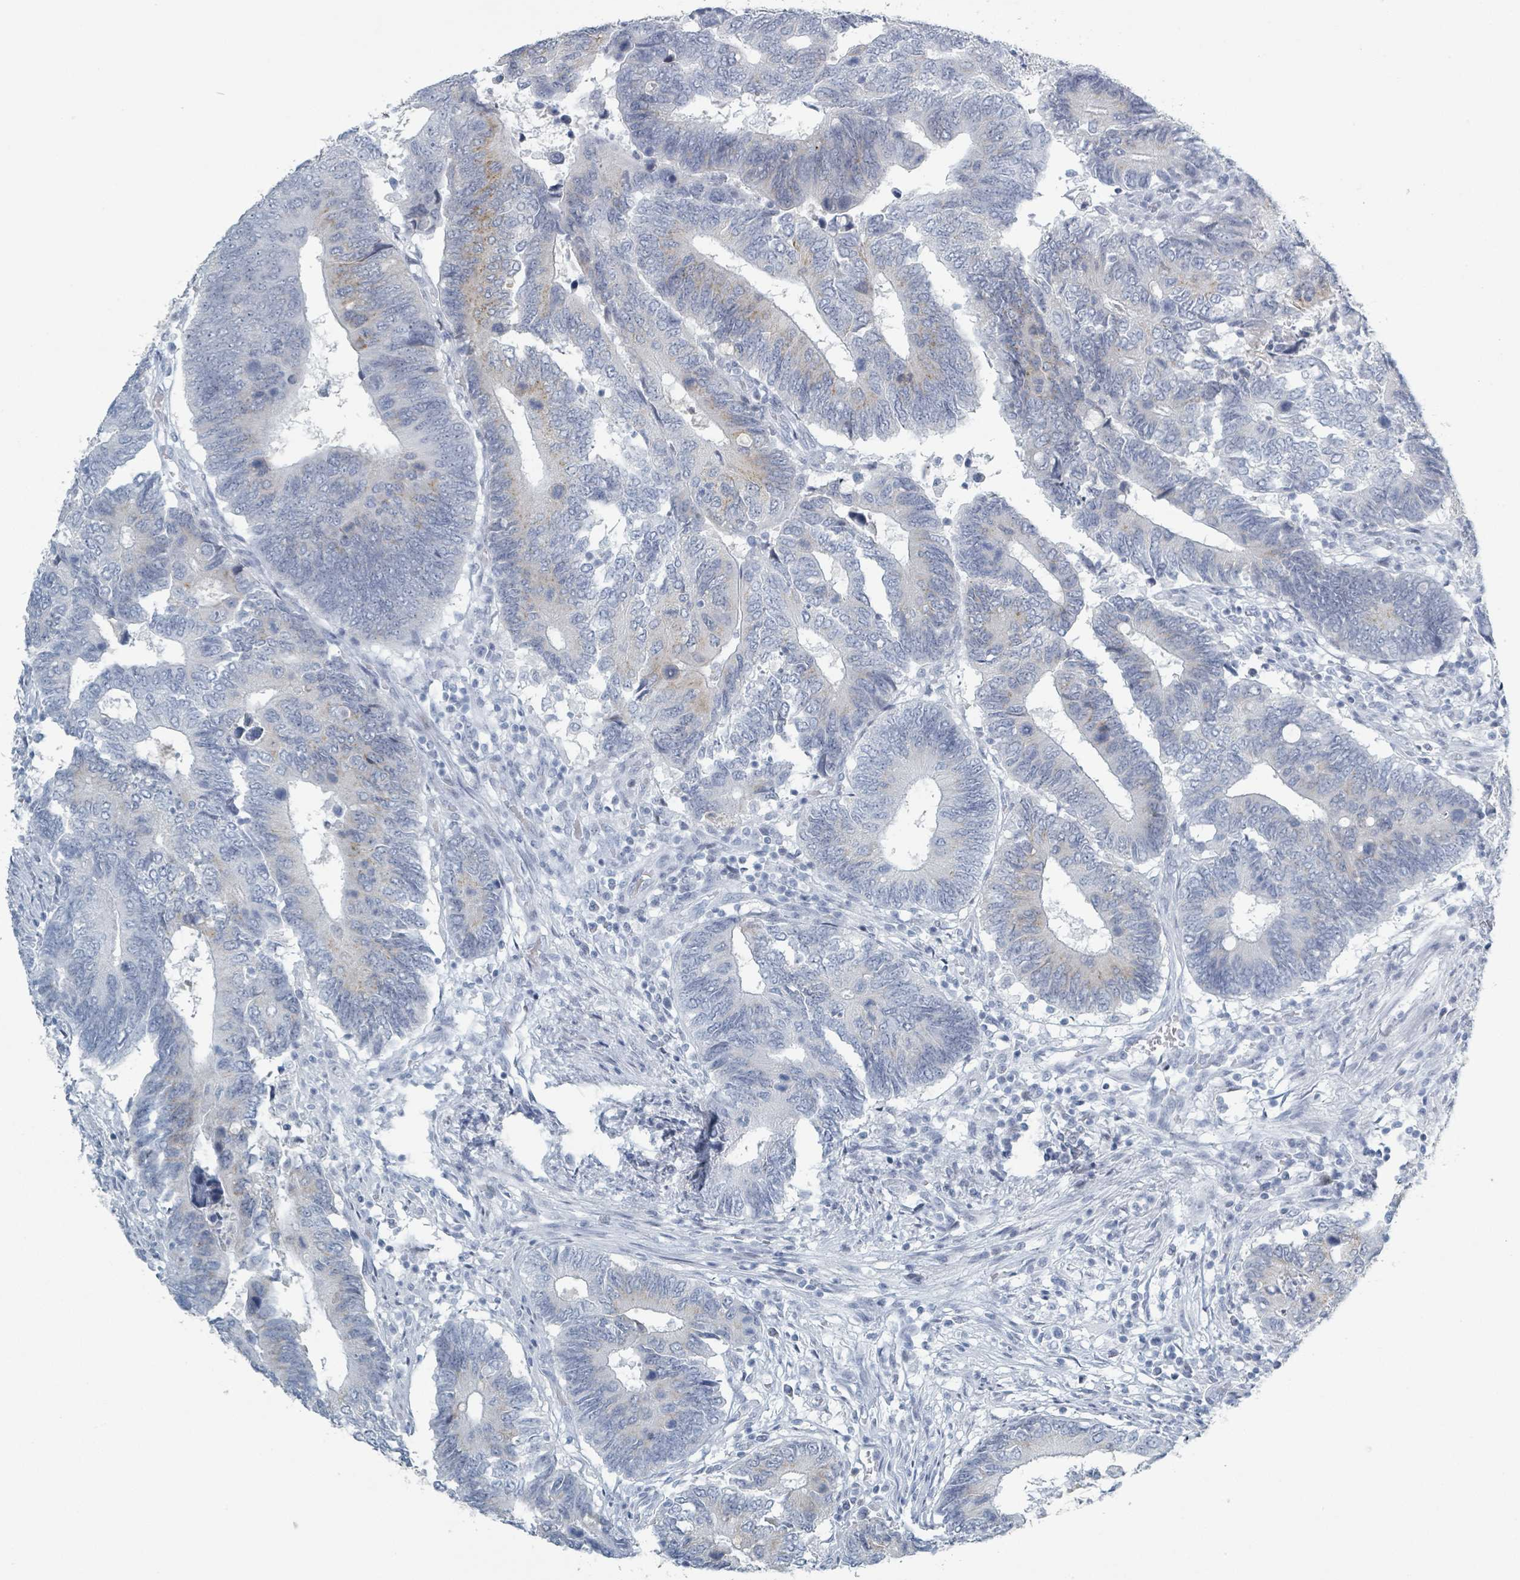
{"staining": {"intensity": "moderate", "quantity": "<25%", "location": "cytoplasmic/membranous"}, "tissue": "colorectal cancer", "cell_type": "Tumor cells", "image_type": "cancer", "snomed": [{"axis": "morphology", "description": "Adenocarcinoma, NOS"}, {"axis": "topography", "description": "Colon"}], "caption": "A low amount of moderate cytoplasmic/membranous positivity is appreciated in about <25% of tumor cells in colorectal cancer (adenocarcinoma) tissue. Ihc stains the protein of interest in brown and the nuclei are stained blue.", "gene": "GPR15LG", "patient": {"sex": "male", "age": 87}}